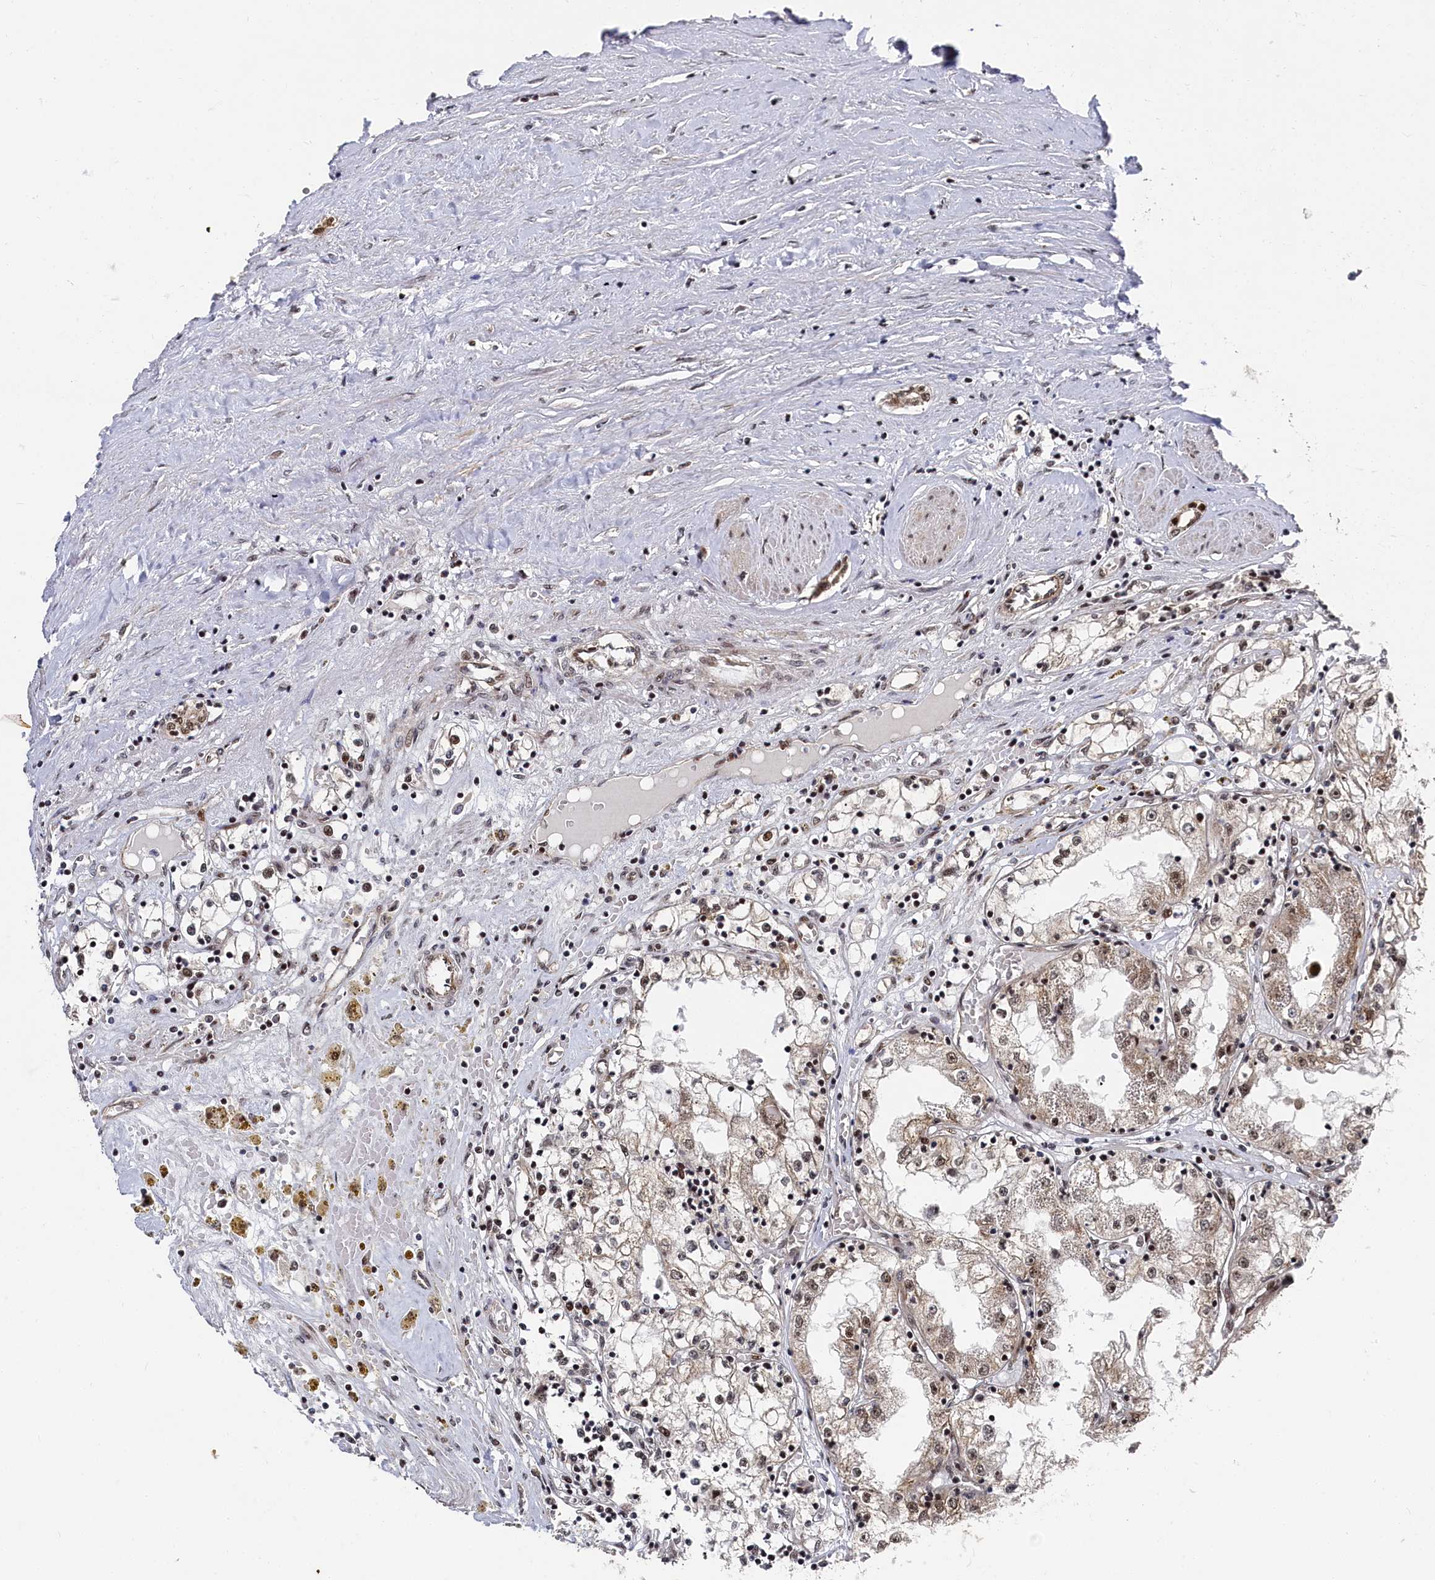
{"staining": {"intensity": "weak", "quantity": ">75%", "location": "cytoplasmic/membranous,nuclear"}, "tissue": "renal cancer", "cell_type": "Tumor cells", "image_type": "cancer", "snomed": [{"axis": "morphology", "description": "Adenocarcinoma, NOS"}, {"axis": "topography", "description": "Kidney"}], "caption": "Renal cancer (adenocarcinoma) stained with DAB (3,3'-diaminobenzidine) immunohistochemistry (IHC) reveals low levels of weak cytoplasmic/membranous and nuclear staining in approximately >75% of tumor cells. (DAB (3,3'-diaminobenzidine) IHC with brightfield microscopy, high magnification).", "gene": "BUB3", "patient": {"sex": "male", "age": 56}}